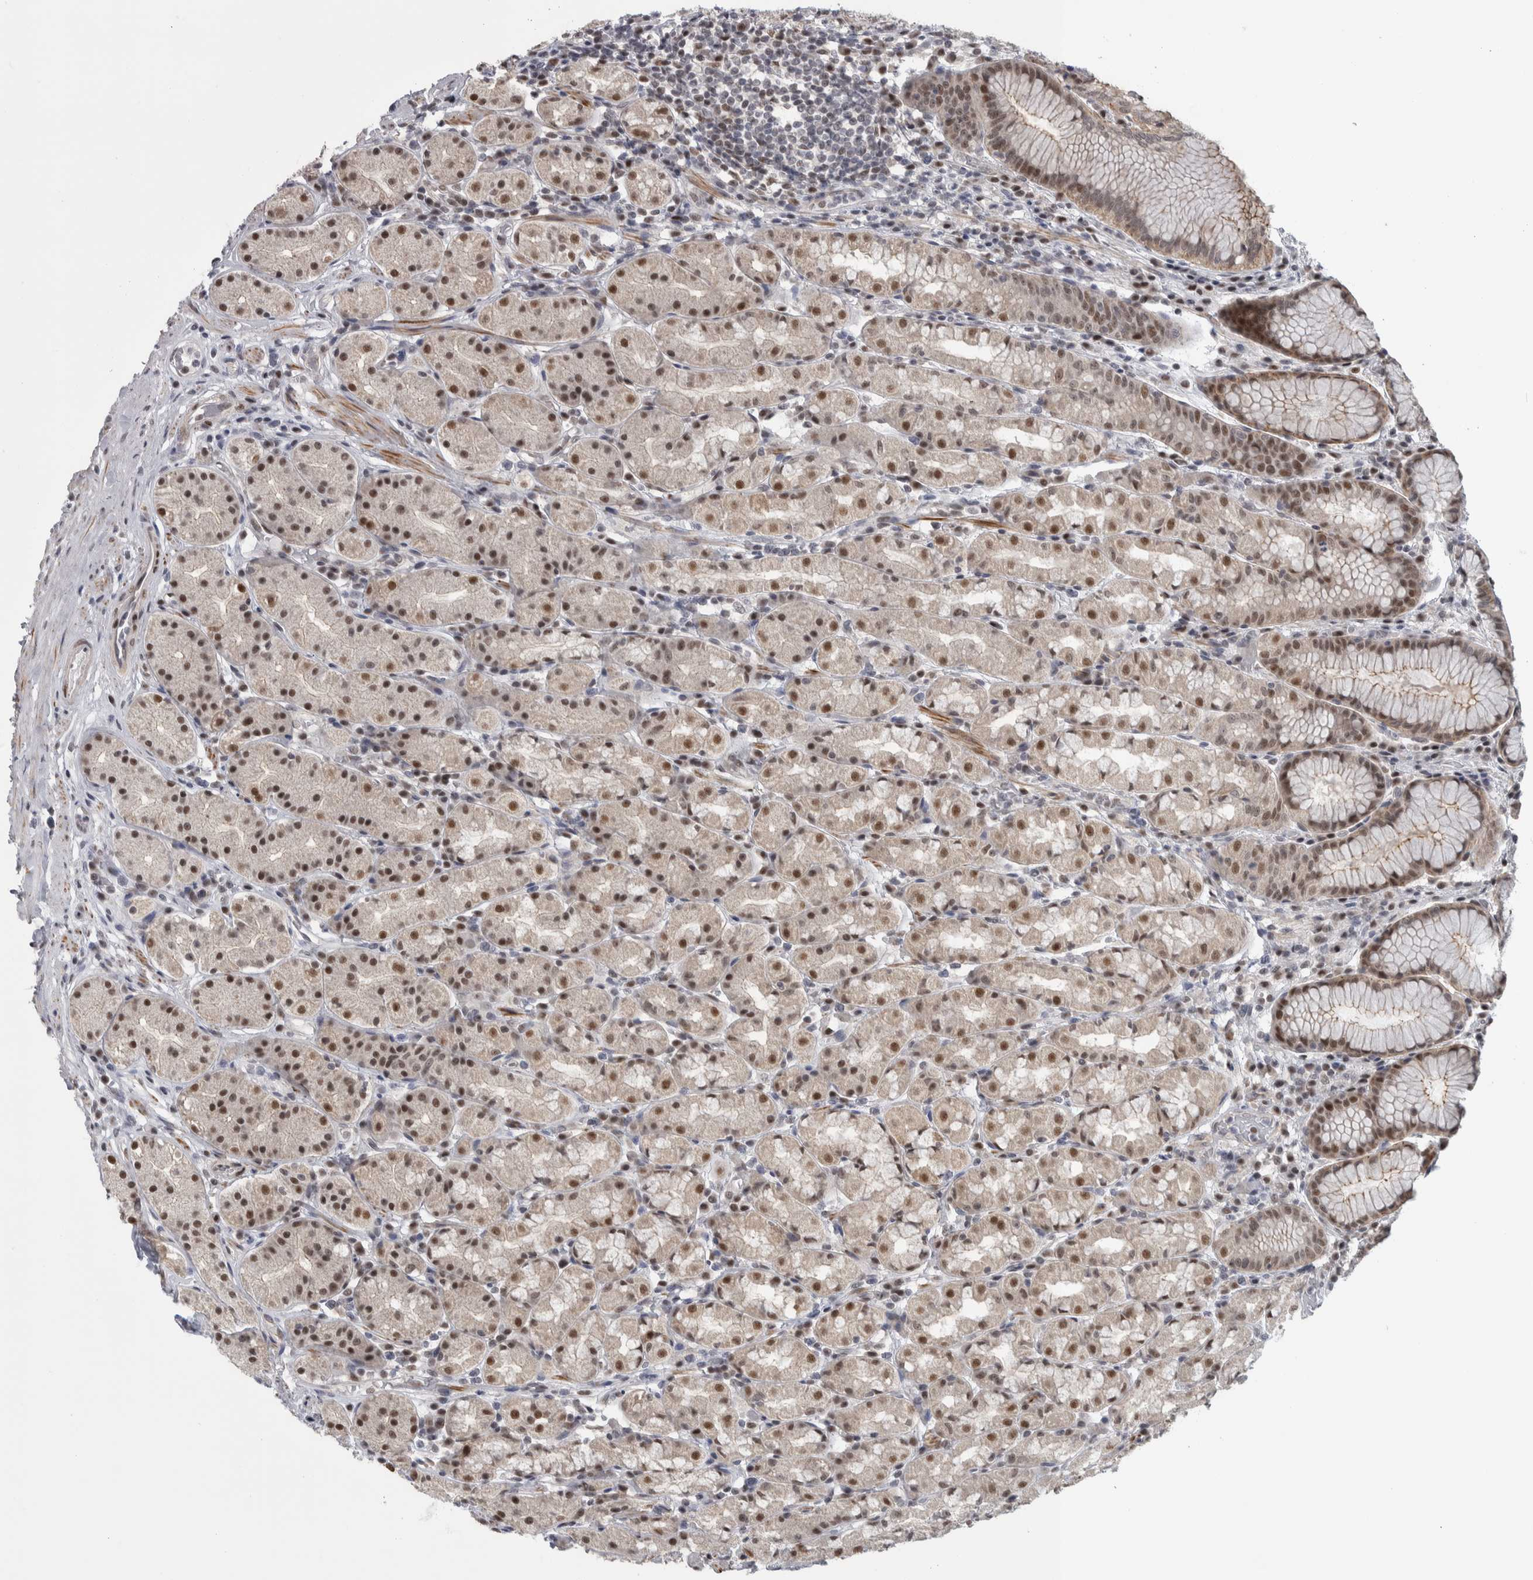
{"staining": {"intensity": "moderate", "quantity": "25%-75%", "location": "cytoplasmic/membranous,nuclear"}, "tissue": "stomach", "cell_type": "Glandular cells", "image_type": "normal", "snomed": [{"axis": "morphology", "description": "Normal tissue, NOS"}, {"axis": "topography", "description": "Stomach, lower"}], "caption": "Glandular cells display moderate cytoplasmic/membranous,nuclear staining in about 25%-75% of cells in normal stomach. (Stains: DAB (3,3'-diaminobenzidine) in brown, nuclei in blue, Microscopy: brightfield microscopy at high magnification).", "gene": "HEXIM2", "patient": {"sex": "female", "age": 56}}